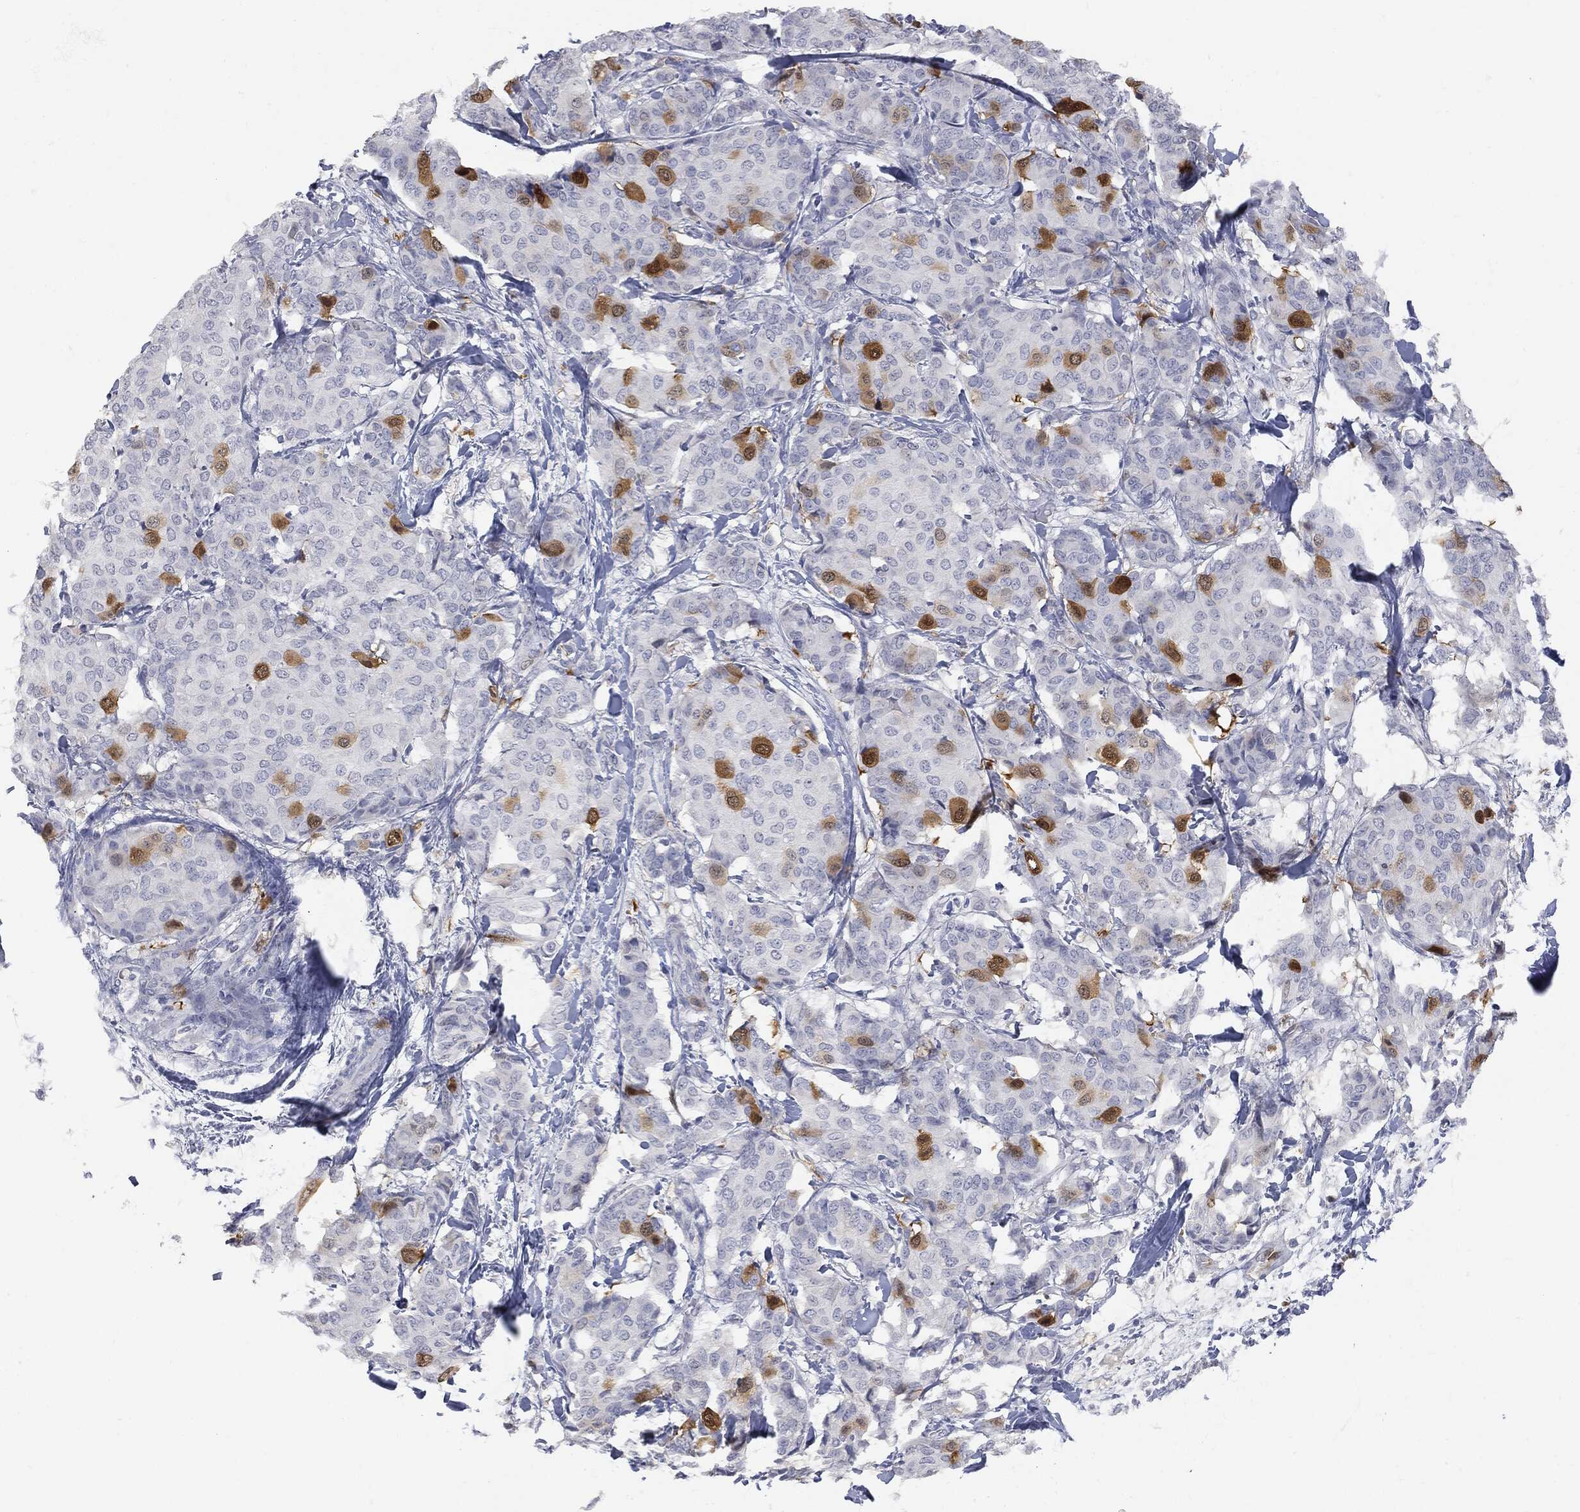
{"staining": {"intensity": "strong", "quantity": "<25%", "location": "cytoplasmic/membranous"}, "tissue": "breast cancer", "cell_type": "Tumor cells", "image_type": "cancer", "snomed": [{"axis": "morphology", "description": "Duct carcinoma"}, {"axis": "topography", "description": "Breast"}], "caption": "A micrograph of human breast cancer stained for a protein exhibits strong cytoplasmic/membranous brown staining in tumor cells.", "gene": "UBE2C", "patient": {"sex": "female", "age": 75}}